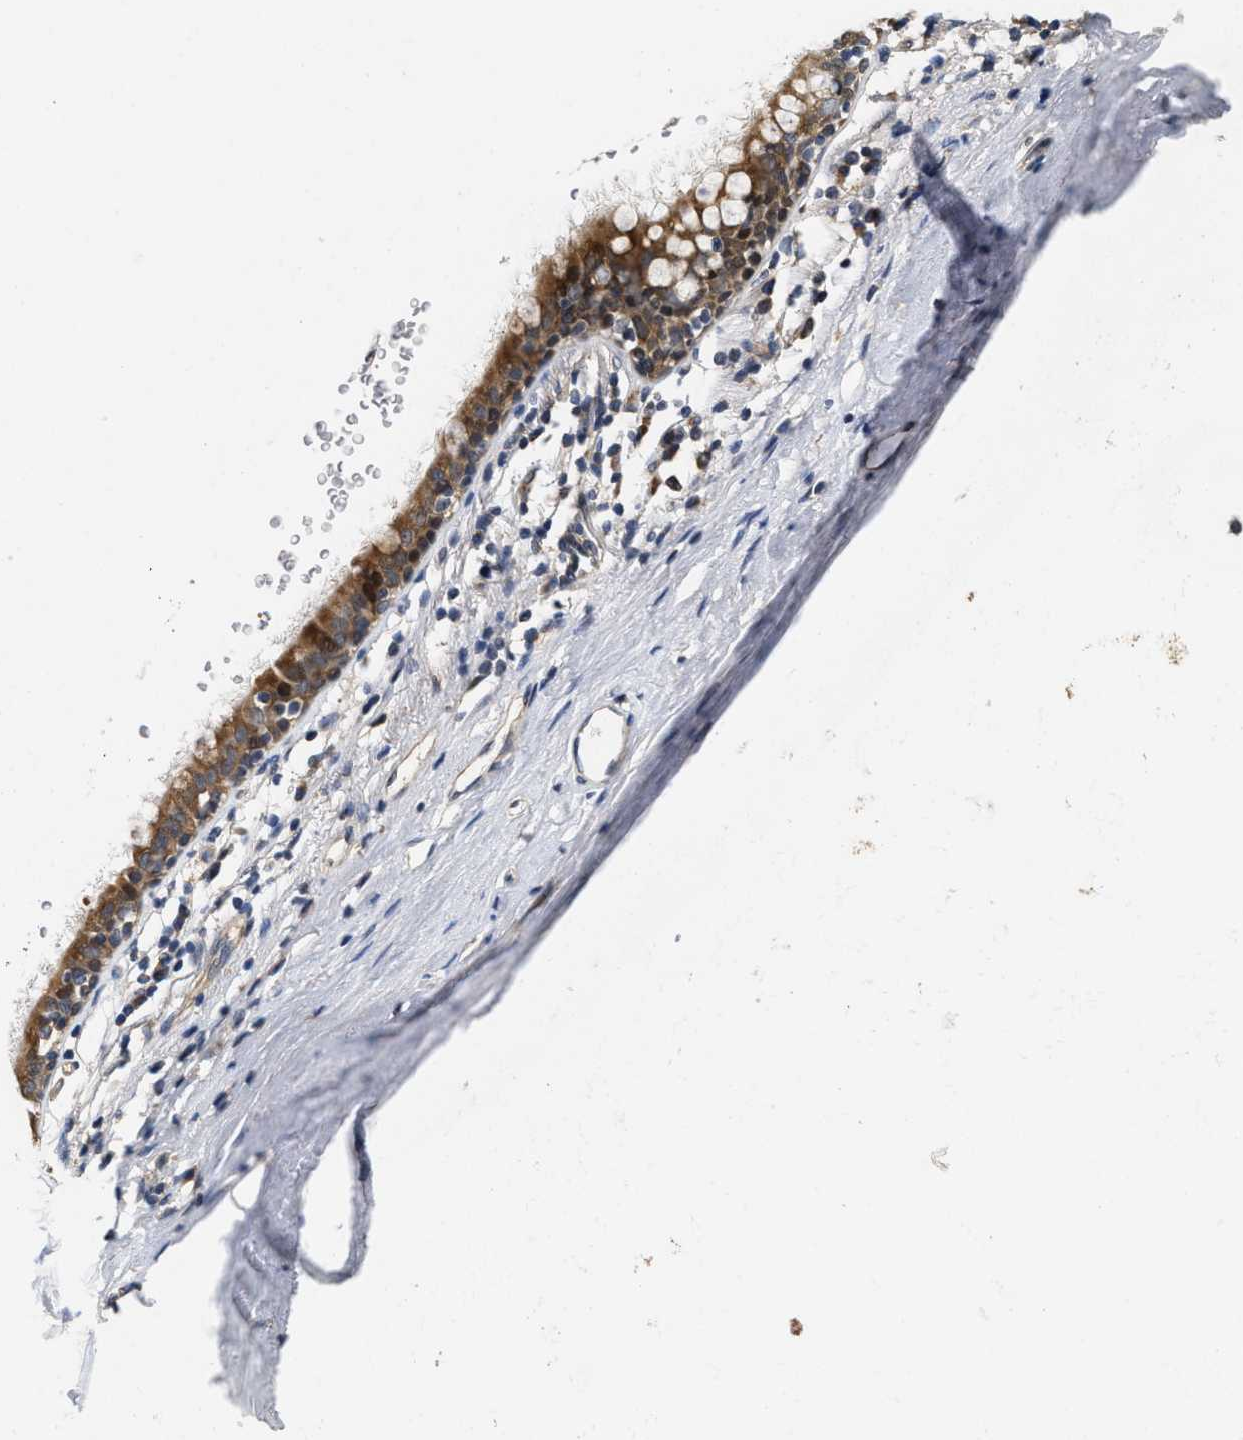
{"staining": {"intensity": "moderate", "quantity": ">75%", "location": "cytoplasmic/membranous"}, "tissue": "bronchus", "cell_type": "Respiratory epithelial cells", "image_type": "normal", "snomed": [{"axis": "morphology", "description": "Normal tissue, NOS"}, {"axis": "morphology", "description": "Inflammation, NOS"}, {"axis": "topography", "description": "Cartilage tissue"}, {"axis": "topography", "description": "Bronchus"}], "caption": "A brown stain shows moderate cytoplasmic/membranous staining of a protein in respiratory epithelial cells of unremarkable human bronchus. (Stains: DAB (3,3'-diaminobenzidine) in brown, nuclei in blue, Microscopy: brightfield microscopy at high magnification).", "gene": "SCYL2", "patient": {"sex": "male", "age": 77}}